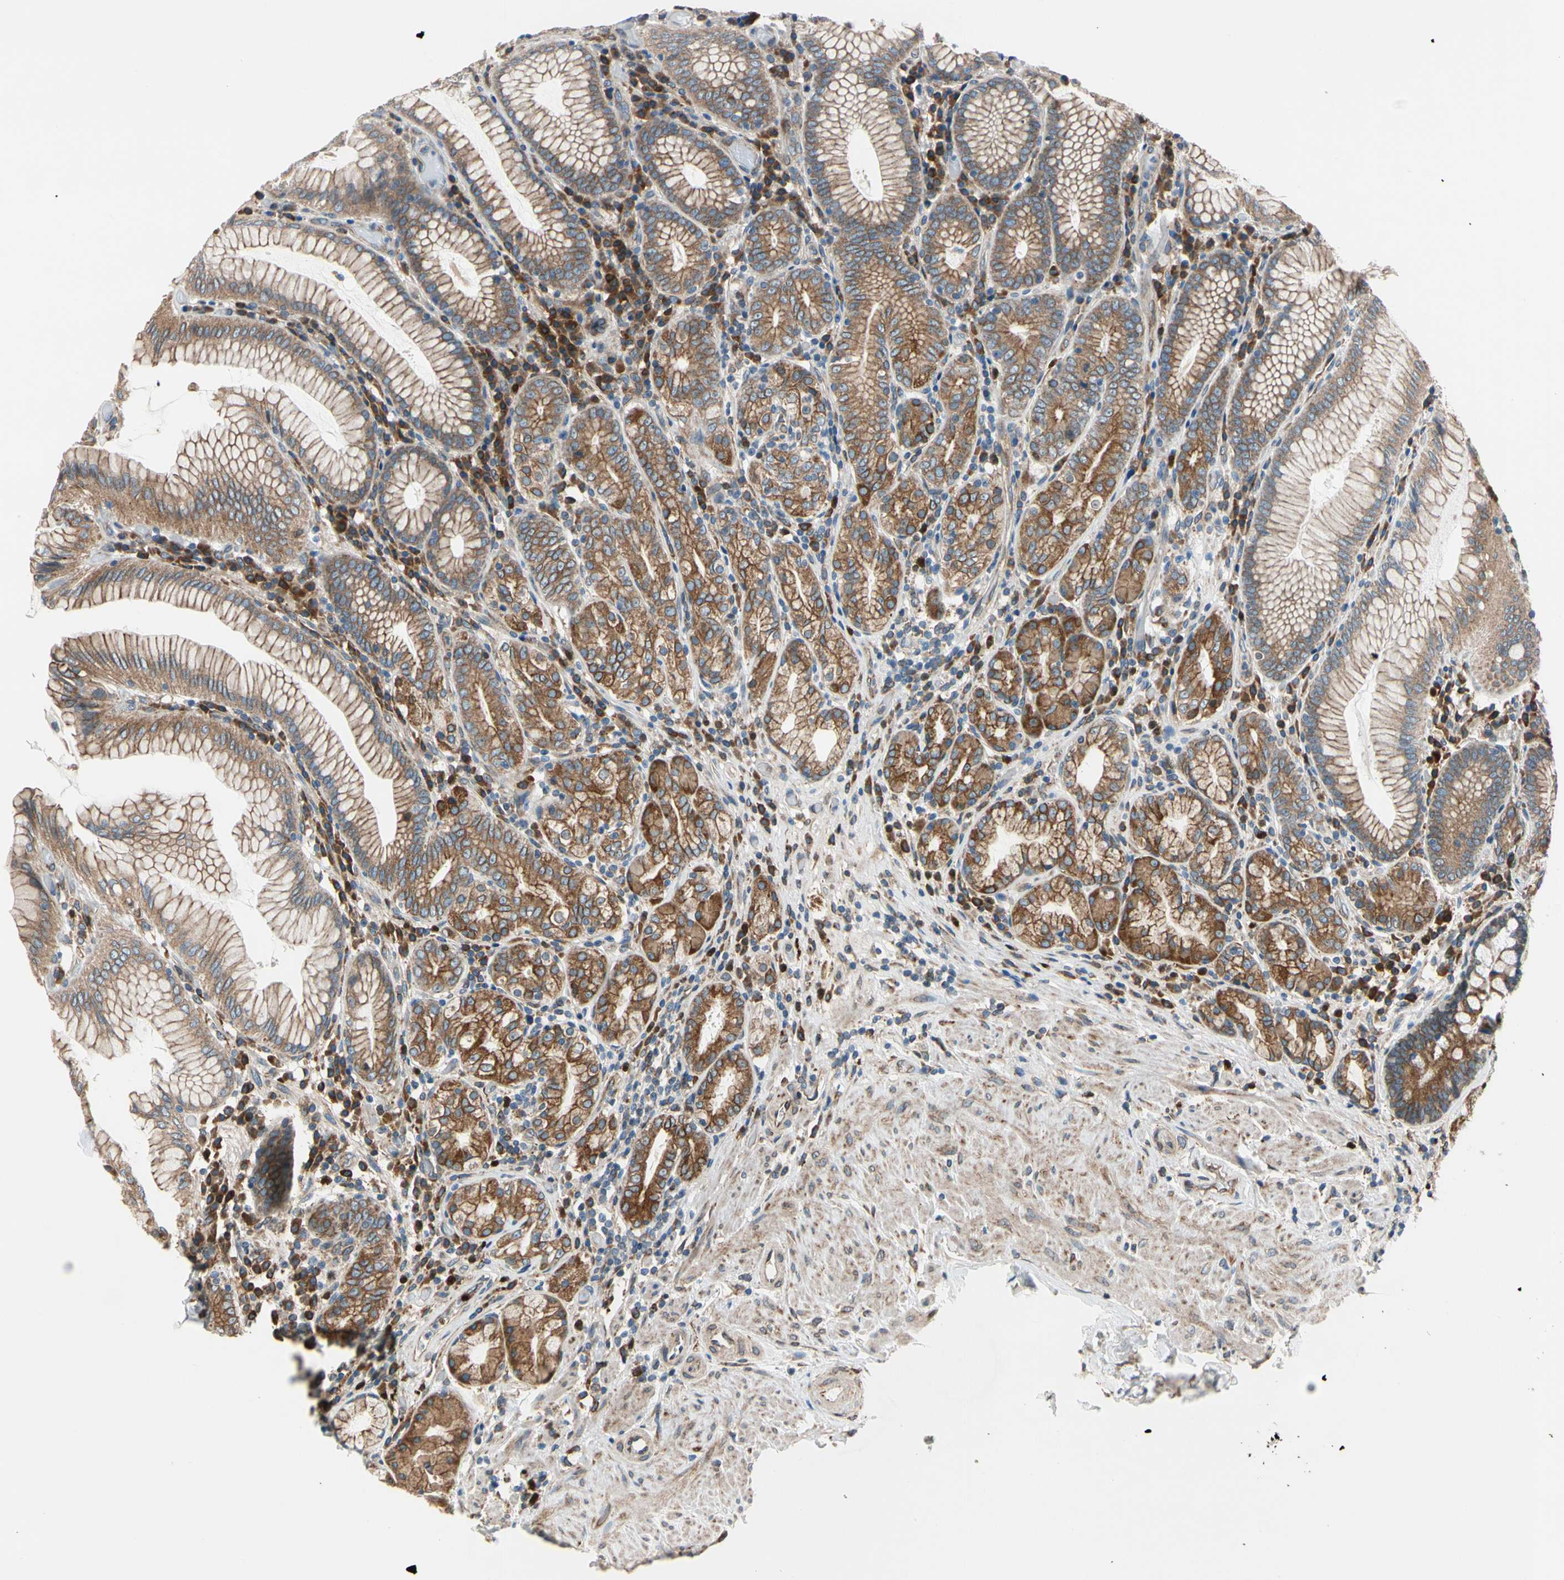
{"staining": {"intensity": "strong", "quantity": ">75%", "location": "cytoplasmic/membranous"}, "tissue": "stomach", "cell_type": "Glandular cells", "image_type": "normal", "snomed": [{"axis": "morphology", "description": "Normal tissue, NOS"}, {"axis": "topography", "description": "Stomach, lower"}], "caption": "A high-resolution micrograph shows immunohistochemistry staining of unremarkable stomach, which demonstrates strong cytoplasmic/membranous staining in about >75% of glandular cells. (Stains: DAB in brown, nuclei in blue, Microscopy: brightfield microscopy at high magnification).", "gene": "CLCC1", "patient": {"sex": "female", "age": 76}}